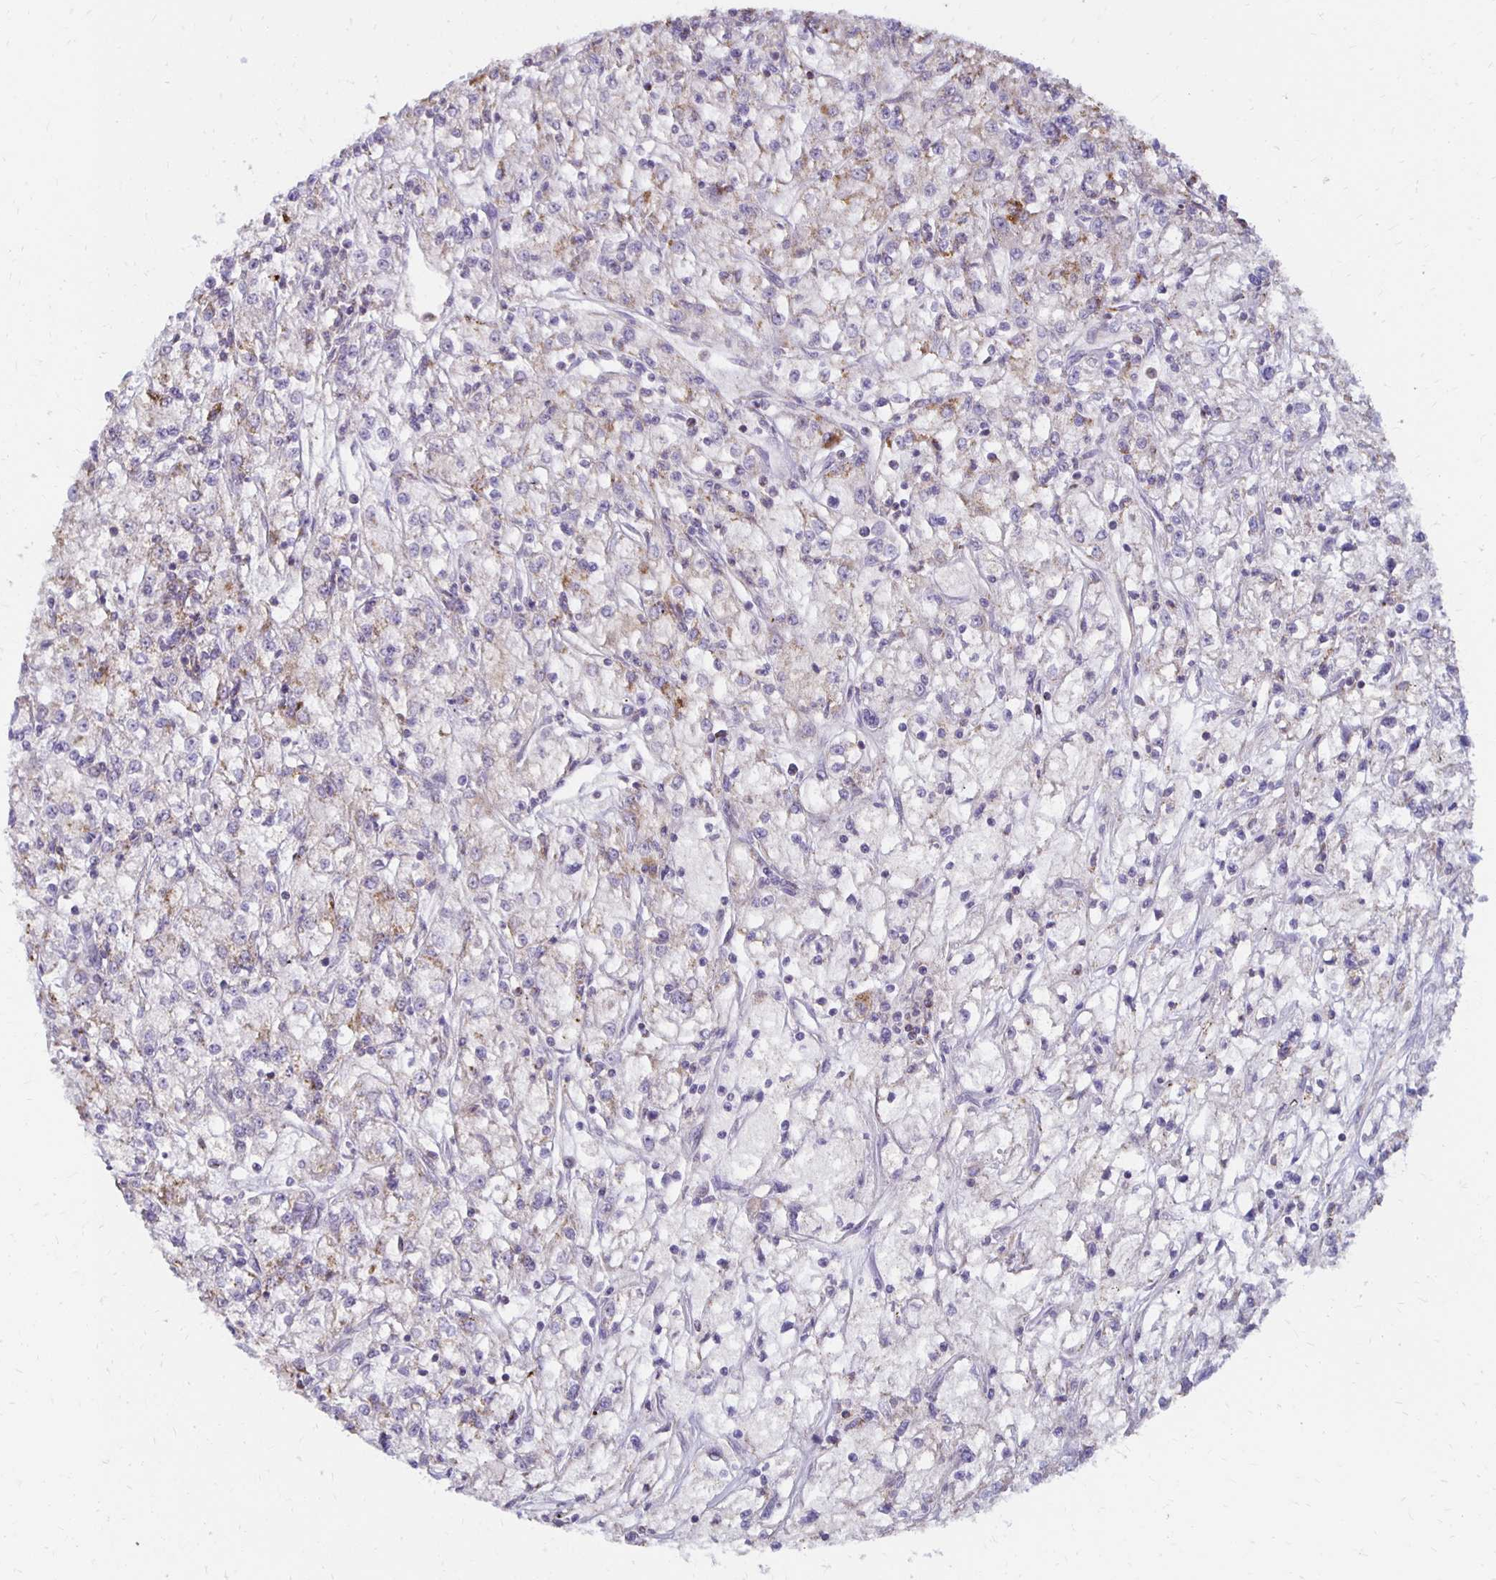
{"staining": {"intensity": "moderate", "quantity": "<25%", "location": "cytoplasmic/membranous"}, "tissue": "renal cancer", "cell_type": "Tumor cells", "image_type": "cancer", "snomed": [{"axis": "morphology", "description": "Adenocarcinoma, NOS"}, {"axis": "topography", "description": "Kidney"}], "caption": "Human renal adenocarcinoma stained with a brown dye shows moderate cytoplasmic/membranous positive expression in about <25% of tumor cells.", "gene": "IER3", "patient": {"sex": "female", "age": 59}}